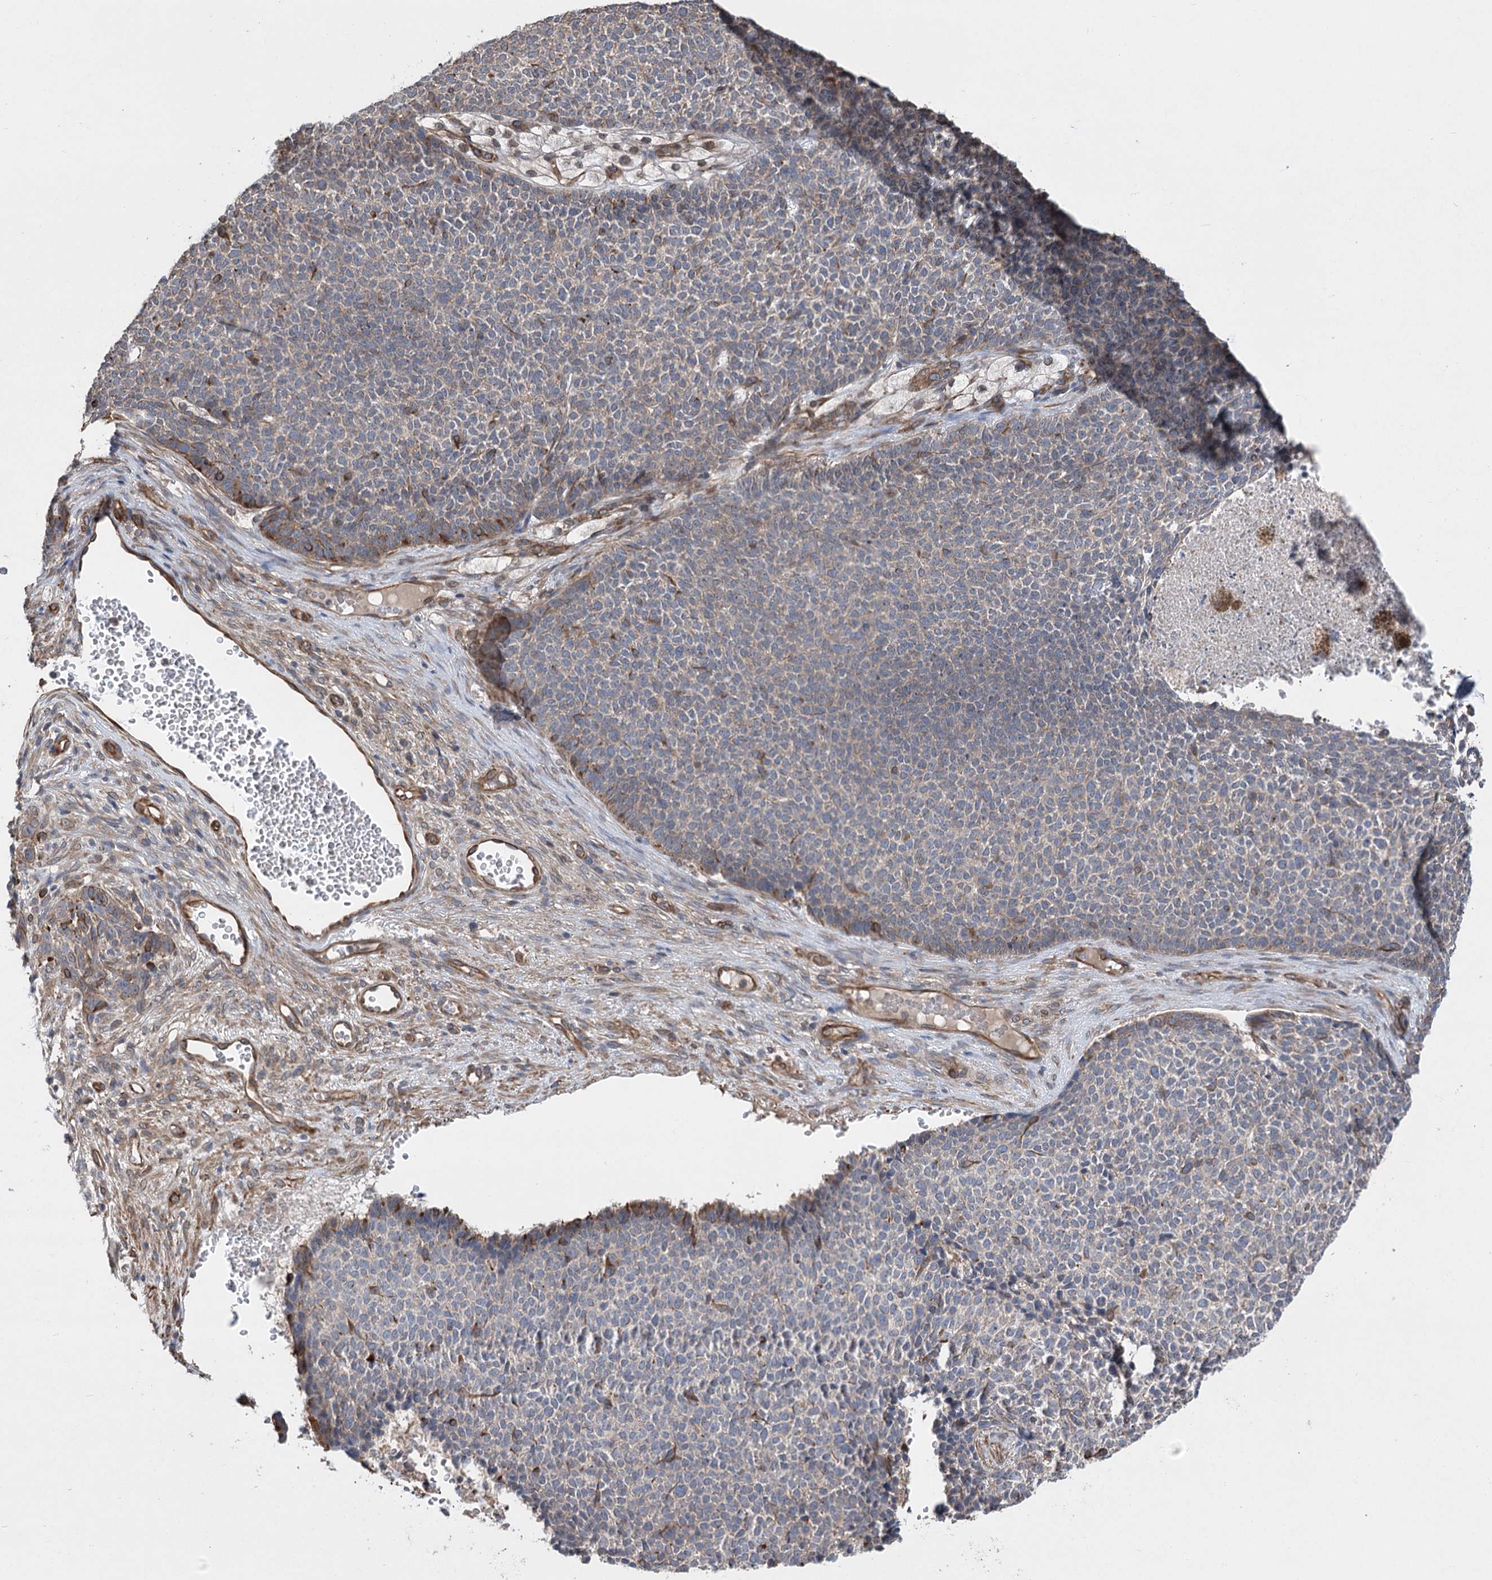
{"staining": {"intensity": "weak", "quantity": "25%-75%", "location": "cytoplasmic/membranous"}, "tissue": "skin cancer", "cell_type": "Tumor cells", "image_type": "cancer", "snomed": [{"axis": "morphology", "description": "Basal cell carcinoma"}, {"axis": "topography", "description": "Skin"}], "caption": "Skin basal cell carcinoma stained with DAB (3,3'-diaminobenzidine) IHC demonstrates low levels of weak cytoplasmic/membranous positivity in approximately 25%-75% of tumor cells.", "gene": "RWDD4", "patient": {"sex": "female", "age": 84}}